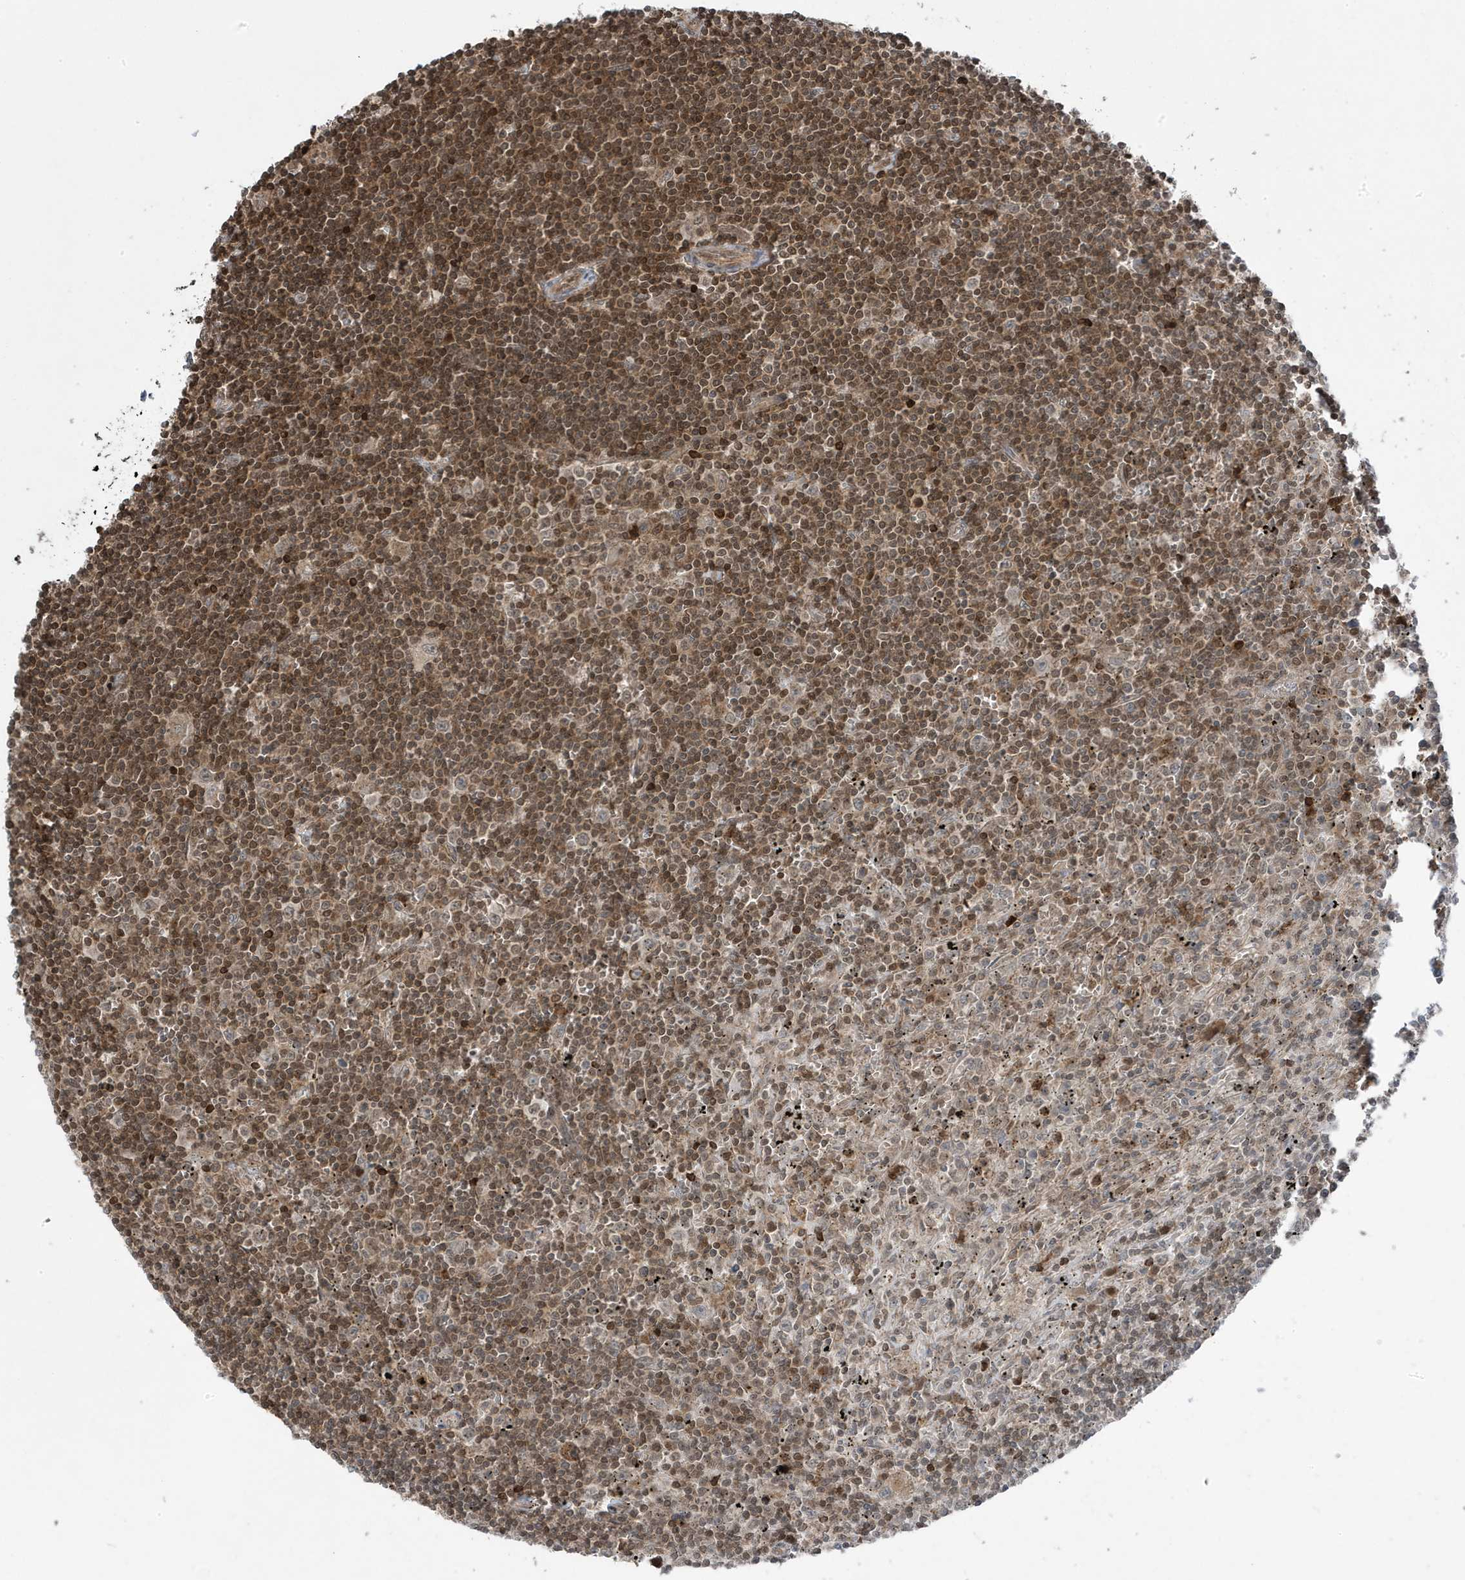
{"staining": {"intensity": "moderate", "quantity": ">75%", "location": "nuclear"}, "tissue": "lymphoma", "cell_type": "Tumor cells", "image_type": "cancer", "snomed": [{"axis": "morphology", "description": "Malignant lymphoma, non-Hodgkin's type, Low grade"}, {"axis": "topography", "description": "Spleen"}], "caption": "The image demonstrates a brown stain indicating the presence of a protein in the nuclear of tumor cells in low-grade malignant lymphoma, non-Hodgkin's type.", "gene": "MAPK1IP1L", "patient": {"sex": "male", "age": 76}}